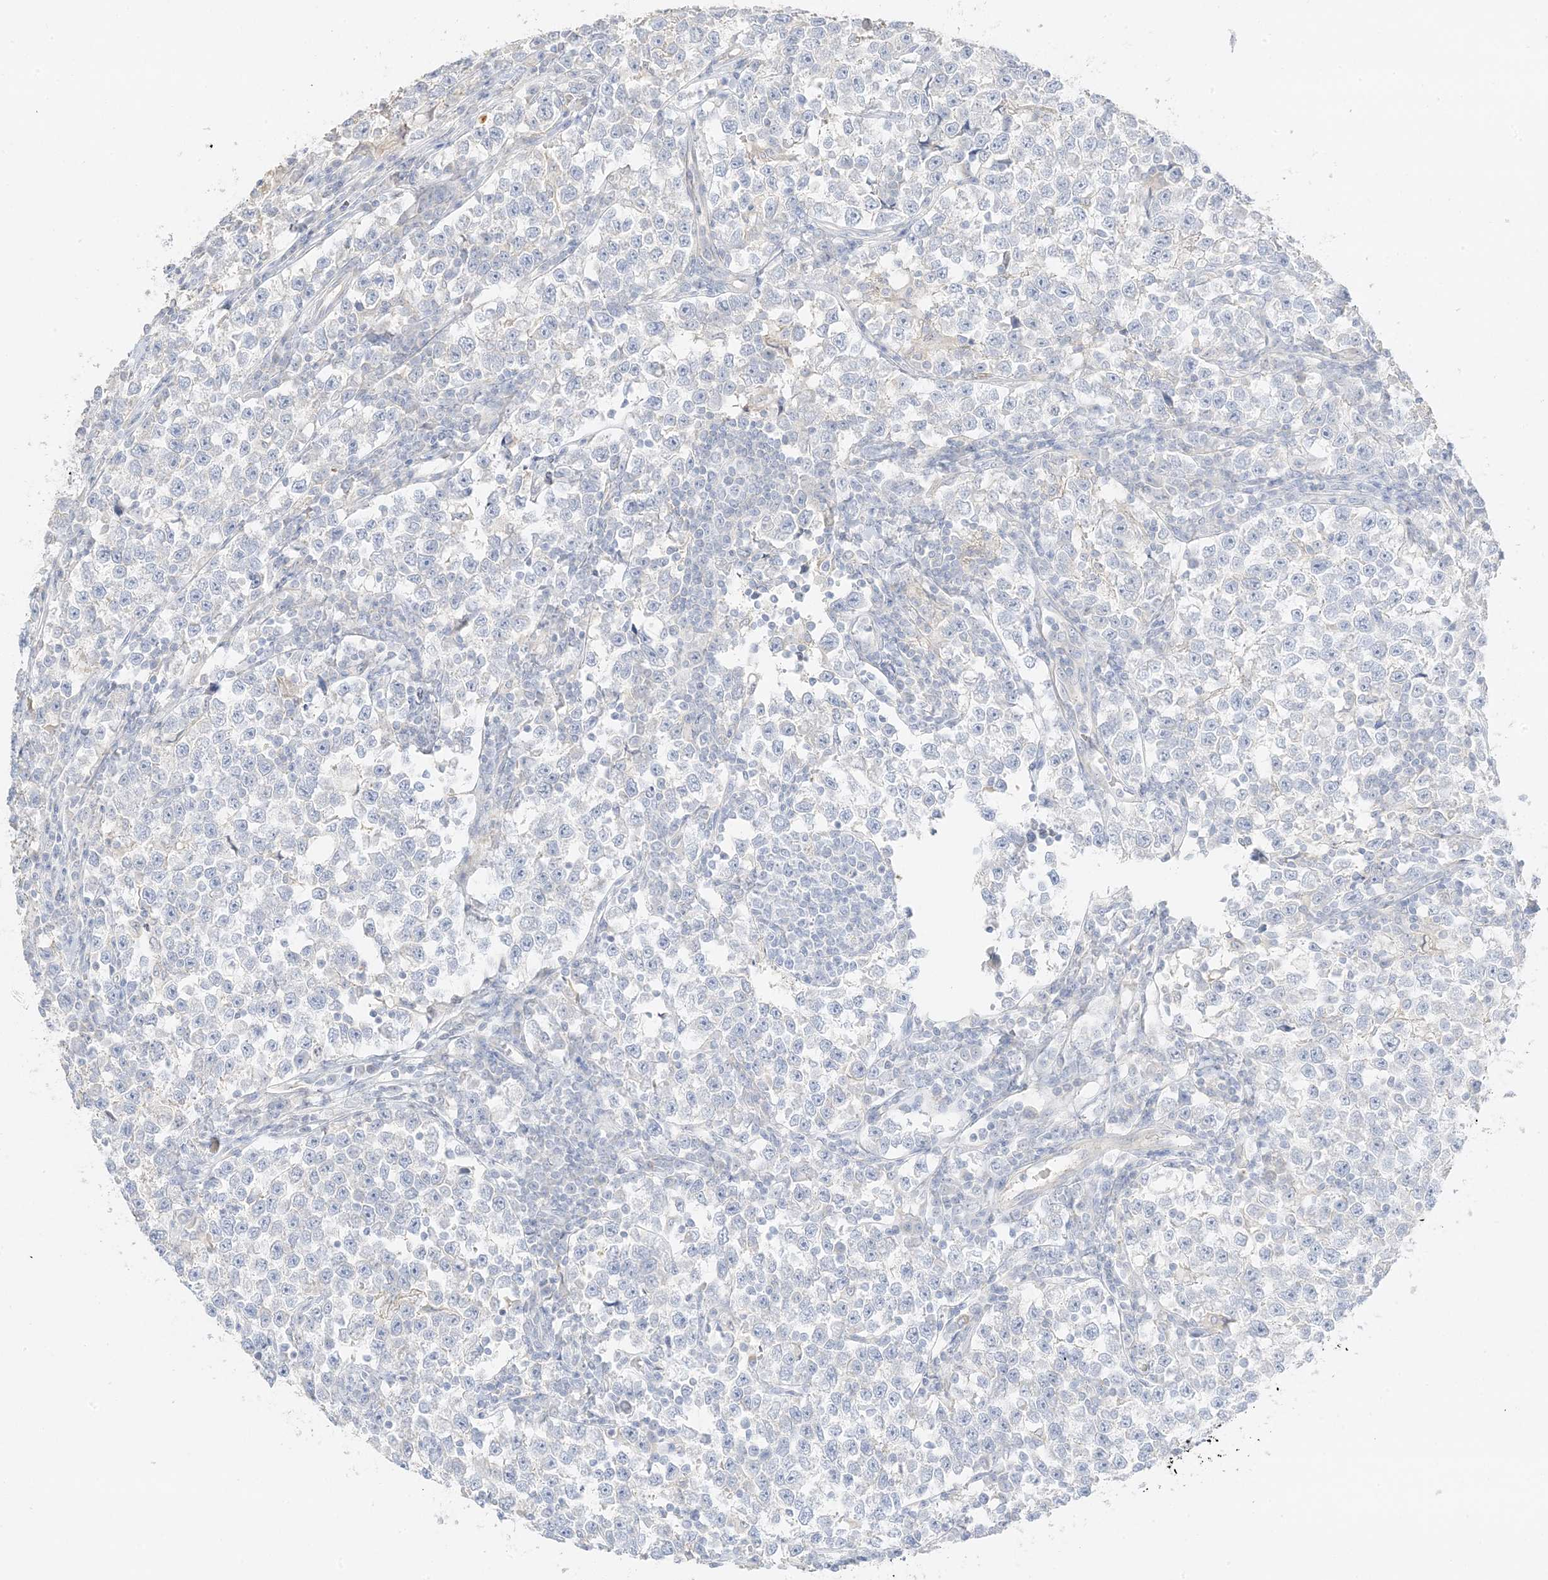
{"staining": {"intensity": "negative", "quantity": "none", "location": "none"}, "tissue": "testis cancer", "cell_type": "Tumor cells", "image_type": "cancer", "snomed": [{"axis": "morphology", "description": "Normal tissue, NOS"}, {"axis": "morphology", "description": "Seminoma, NOS"}, {"axis": "topography", "description": "Testis"}], "caption": "Immunohistochemistry (IHC) histopathology image of neoplastic tissue: testis cancer stained with DAB displays no significant protein positivity in tumor cells.", "gene": "ZBTB41", "patient": {"sex": "male", "age": 43}}